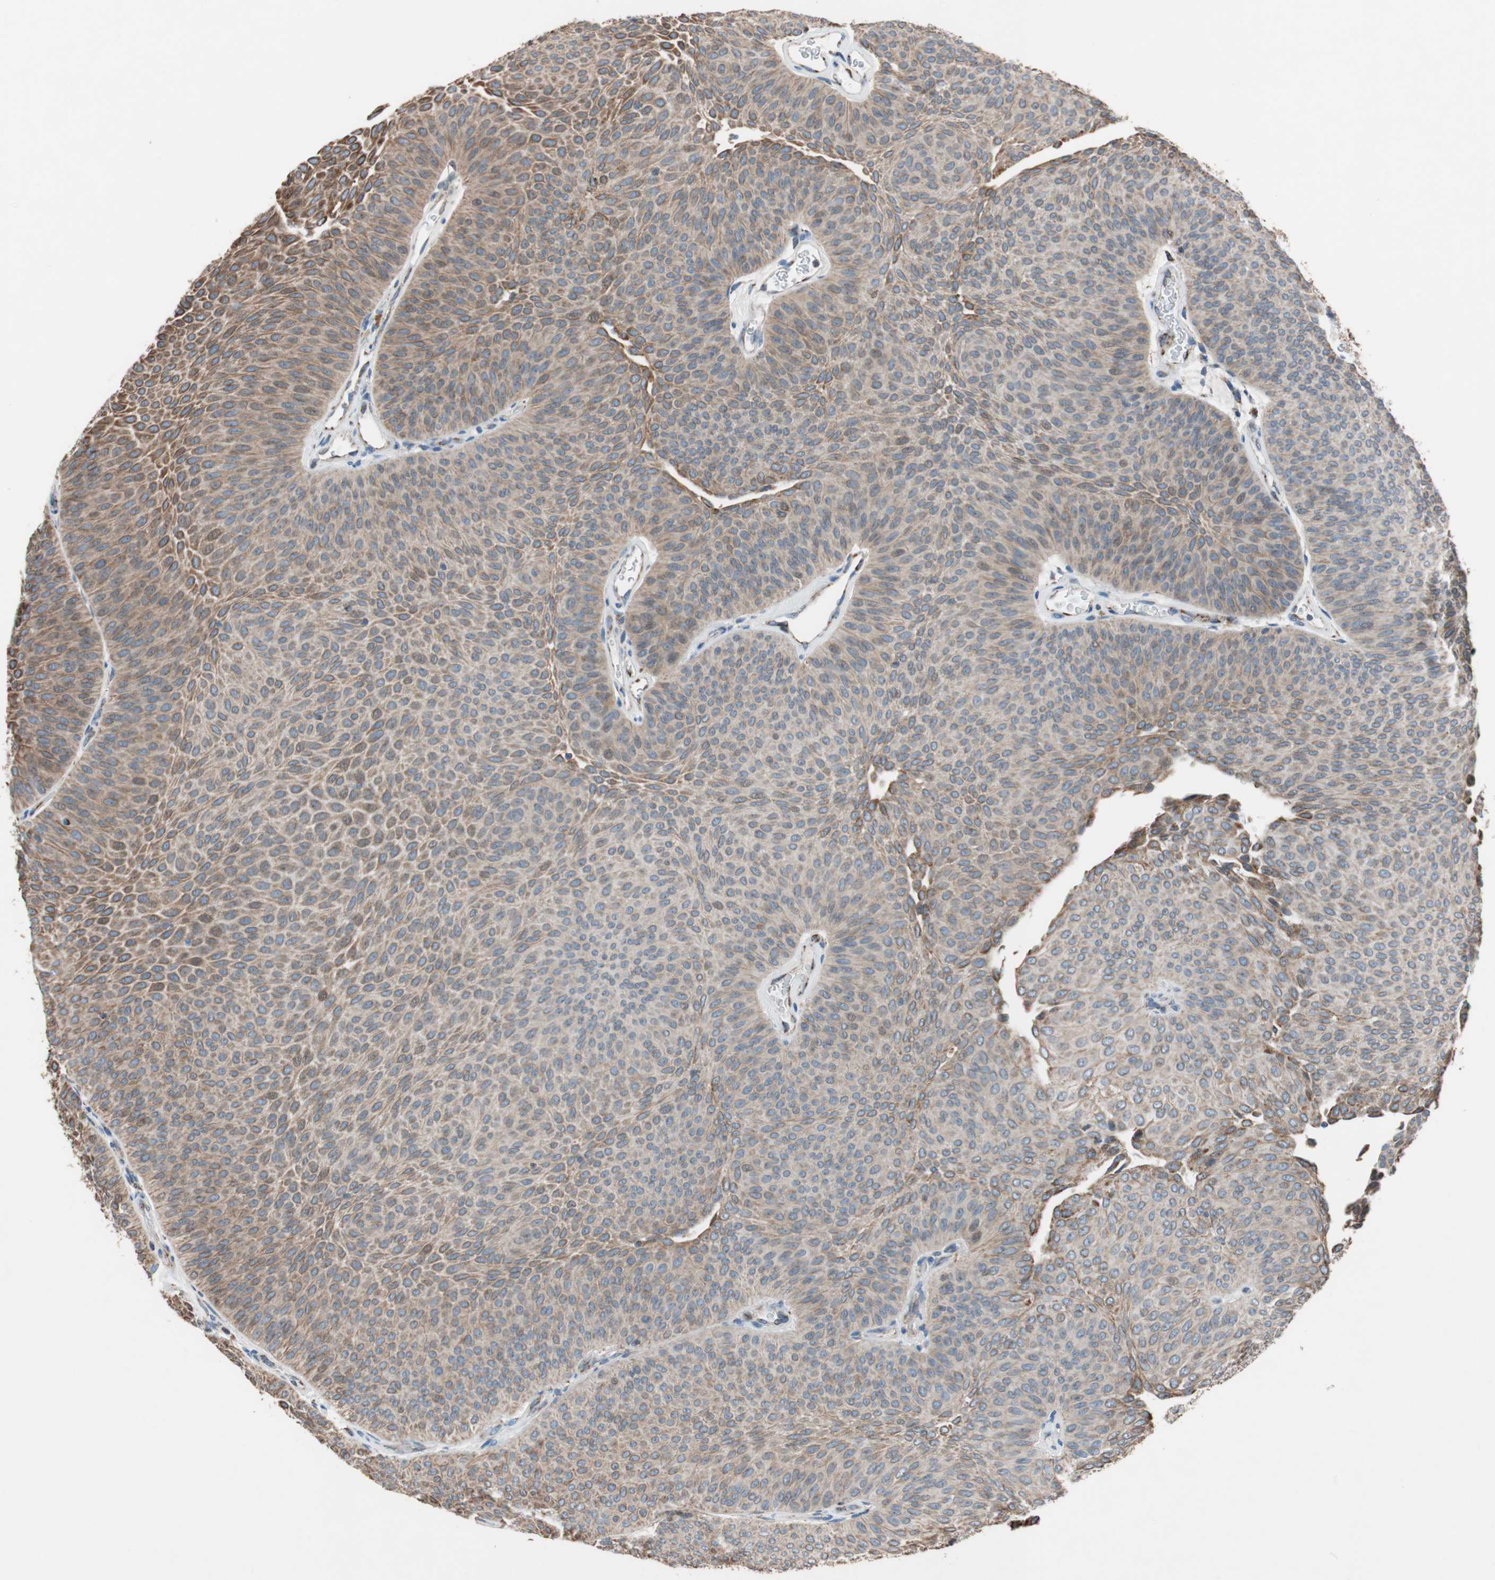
{"staining": {"intensity": "moderate", "quantity": ">75%", "location": "cytoplasmic/membranous"}, "tissue": "urothelial cancer", "cell_type": "Tumor cells", "image_type": "cancer", "snomed": [{"axis": "morphology", "description": "Urothelial carcinoma, Low grade"}, {"axis": "topography", "description": "Urinary bladder"}], "caption": "A histopathology image showing moderate cytoplasmic/membranous staining in approximately >75% of tumor cells in urothelial cancer, as visualized by brown immunohistochemical staining.", "gene": "PCSK4", "patient": {"sex": "female", "age": 60}}